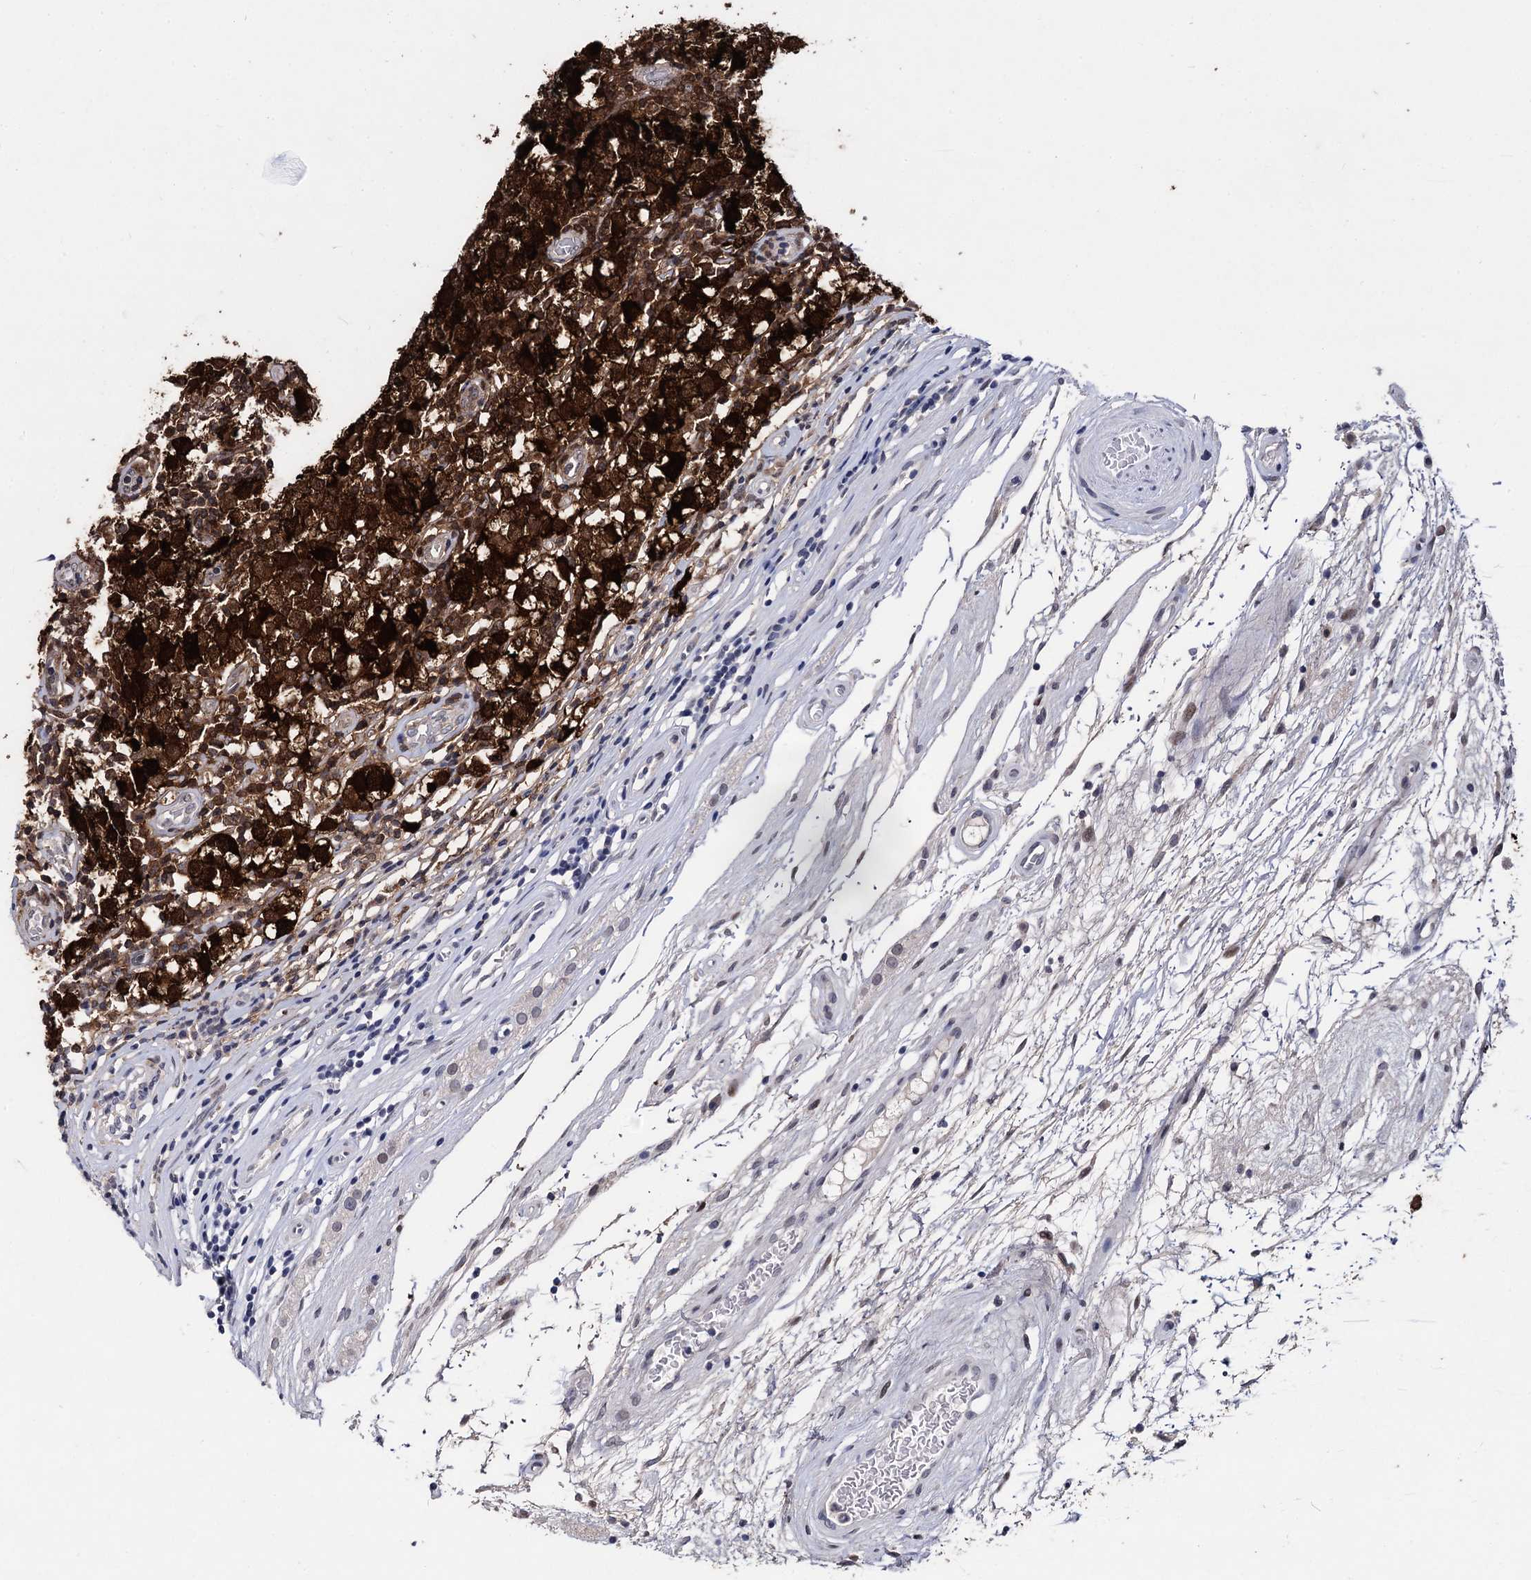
{"staining": {"intensity": "strong", "quantity": ">75%", "location": "cytoplasmic/membranous,nuclear"}, "tissue": "testis cancer", "cell_type": "Tumor cells", "image_type": "cancer", "snomed": [{"axis": "morphology", "description": "Seminoma, NOS"}, {"axis": "topography", "description": "Testis"}], "caption": "The immunohistochemical stain shows strong cytoplasmic/membranous and nuclear expression in tumor cells of seminoma (testis) tissue.", "gene": "MAGEA4", "patient": {"sex": "male", "age": 65}}